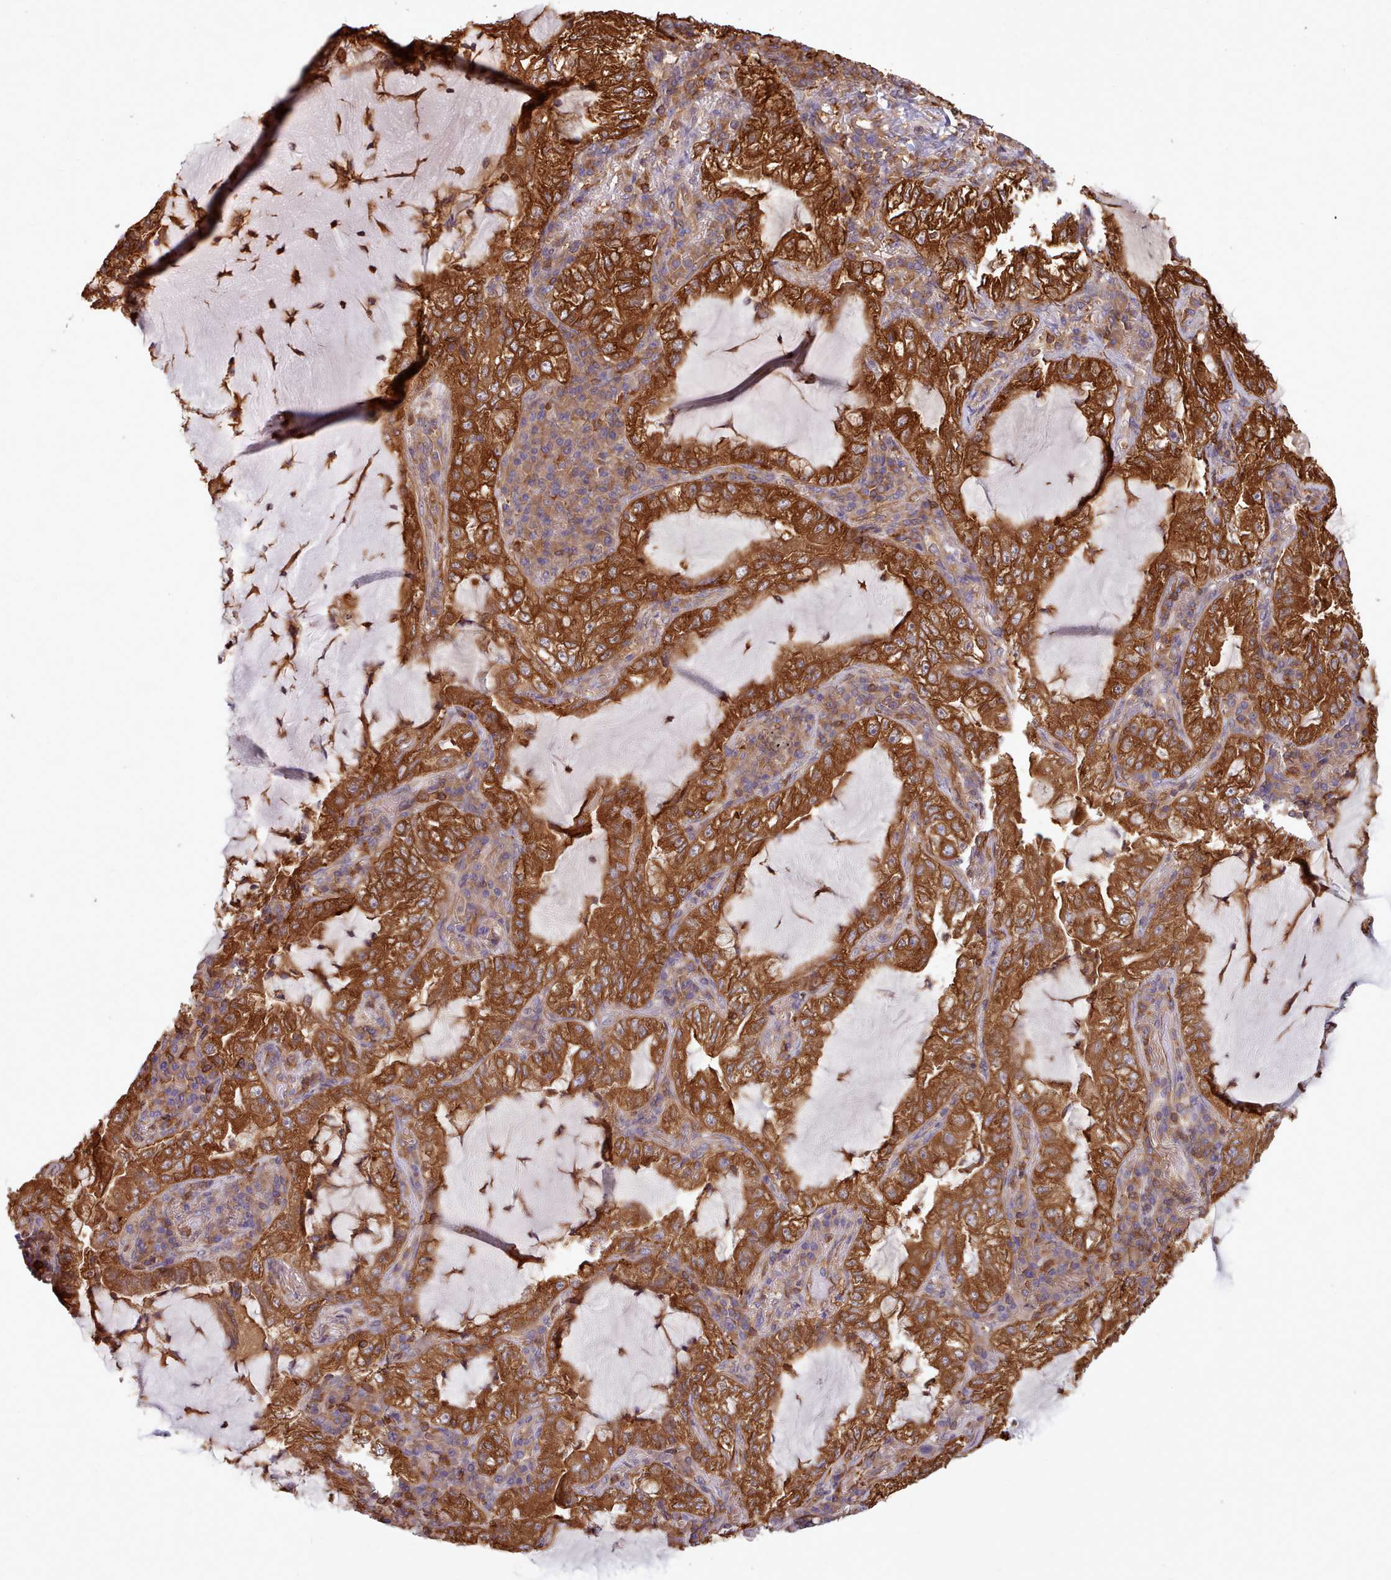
{"staining": {"intensity": "strong", "quantity": ">75%", "location": "cytoplasmic/membranous"}, "tissue": "lung cancer", "cell_type": "Tumor cells", "image_type": "cancer", "snomed": [{"axis": "morphology", "description": "Adenocarcinoma, NOS"}, {"axis": "topography", "description": "Lung"}], "caption": "Human lung cancer (adenocarcinoma) stained with a protein marker demonstrates strong staining in tumor cells.", "gene": "SLC4A9", "patient": {"sex": "female", "age": 73}}